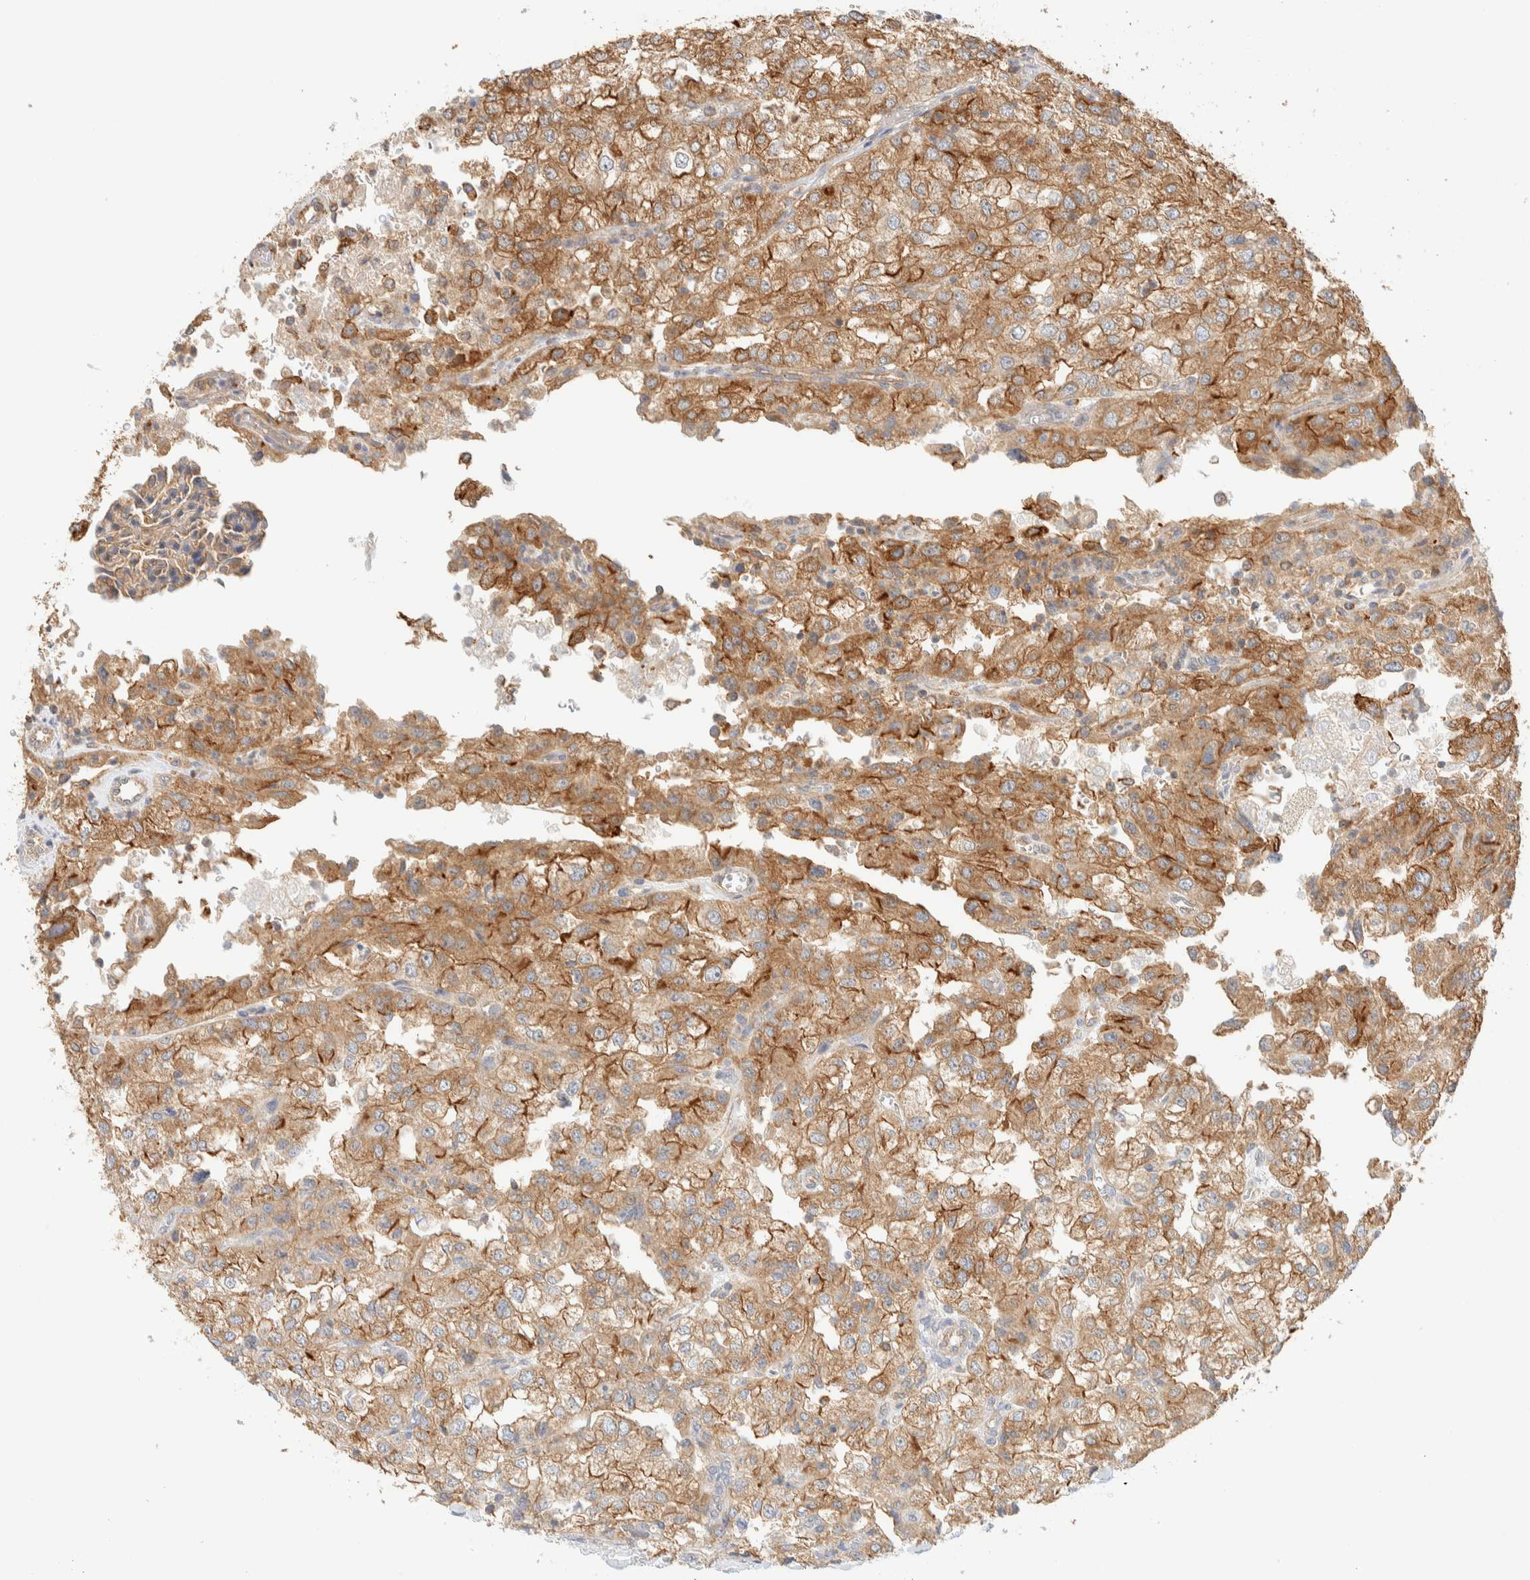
{"staining": {"intensity": "moderate", "quantity": ">75%", "location": "cytoplasmic/membranous"}, "tissue": "renal cancer", "cell_type": "Tumor cells", "image_type": "cancer", "snomed": [{"axis": "morphology", "description": "Adenocarcinoma, NOS"}, {"axis": "topography", "description": "Kidney"}], "caption": "Protein expression analysis of renal adenocarcinoma displays moderate cytoplasmic/membranous positivity in about >75% of tumor cells.", "gene": "TBC1D8B", "patient": {"sex": "female", "age": 54}}